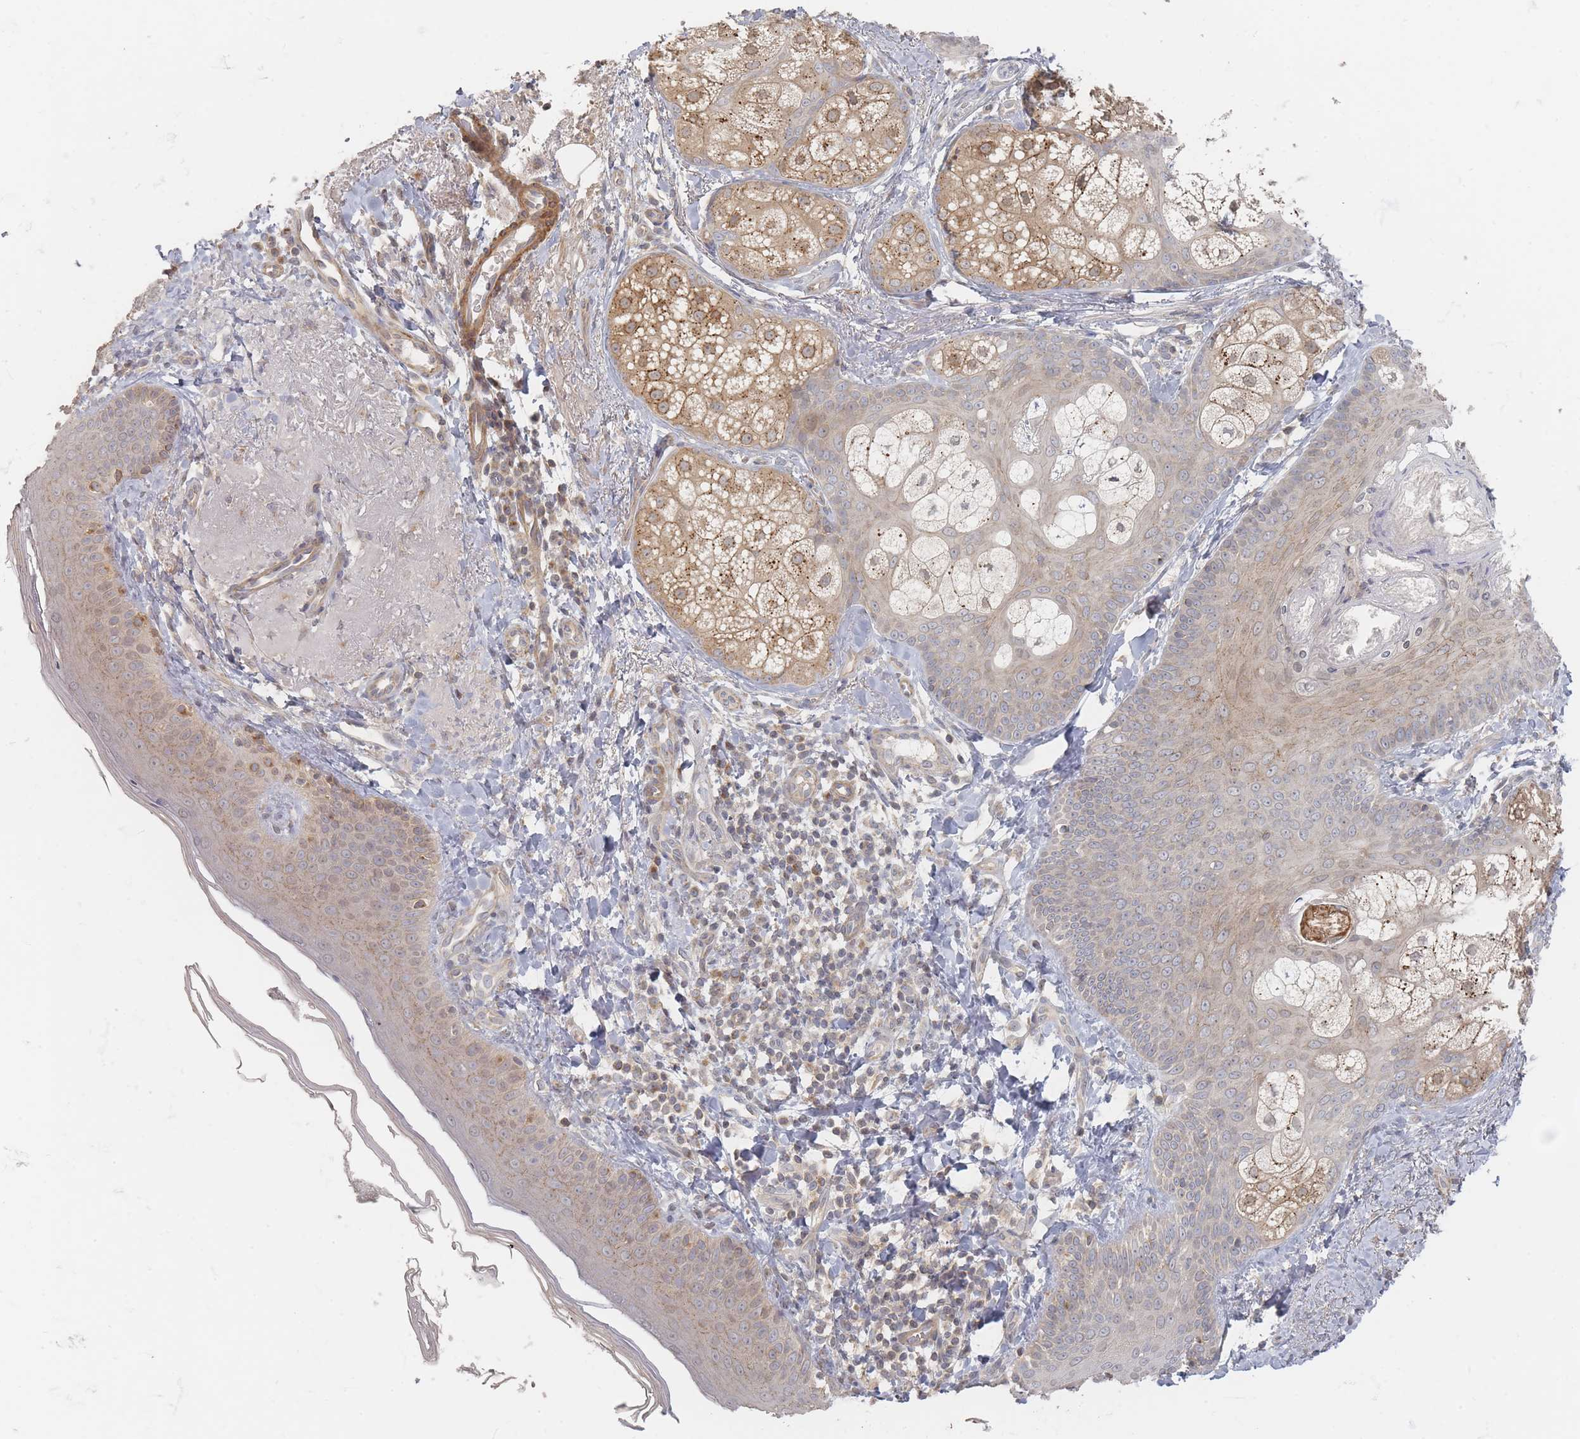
{"staining": {"intensity": "negative", "quantity": "none", "location": "none"}, "tissue": "skin", "cell_type": "Fibroblasts", "image_type": "normal", "snomed": [{"axis": "morphology", "description": "Normal tissue, NOS"}, {"axis": "topography", "description": "Skin"}], "caption": "Histopathology image shows no significant protein positivity in fibroblasts of benign skin. The staining was performed using DAB (3,3'-diaminobenzidine) to visualize the protein expression in brown, while the nuclei were stained in blue with hematoxylin (Magnification: 20x).", "gene": "GLE1", "patient": {"sex": "male", "age": 57}}